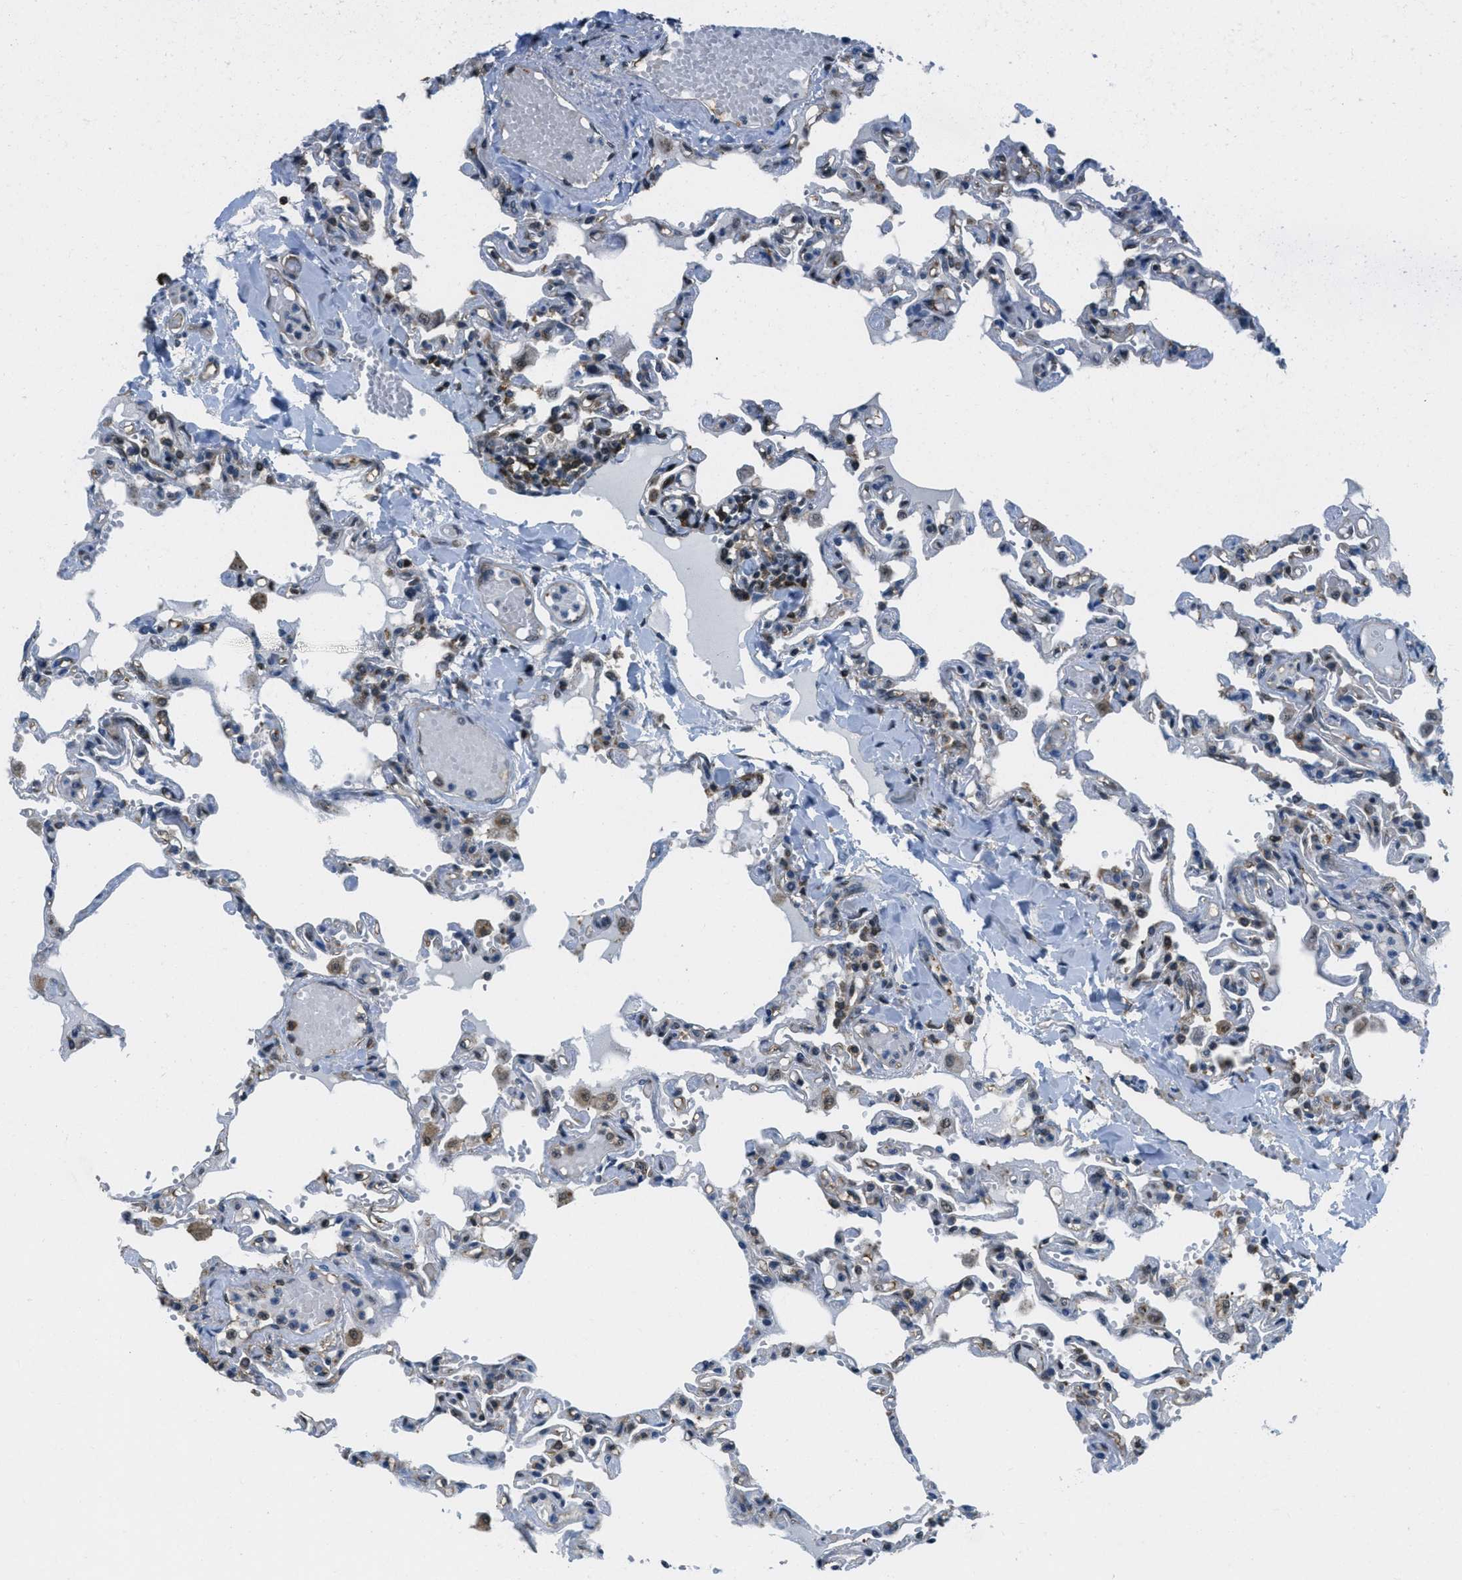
{"staining": {"intensity": "weak", "quantity": "<25%", "location": "cytoplasmic/membranous"}, "tissue": "lung", "cell_type": "Alveolar cells", "image_type": "normal", "snomed": [{"axis": "morphology", "description": "Normal tissue, NOS"}, {"axis": "topography", "description": "Lung"}], "caption": "DAB (3,3'-diaminobenzidine) immunohistochemical staining of unremarkable human lung exhibits no significant staining in alveolar cells. (DAB (3,3'-diaminobenzidine) IHC, high magnification).", "gene": "PIP5K1C", "patient": {"sex": "male", "age": 21}}